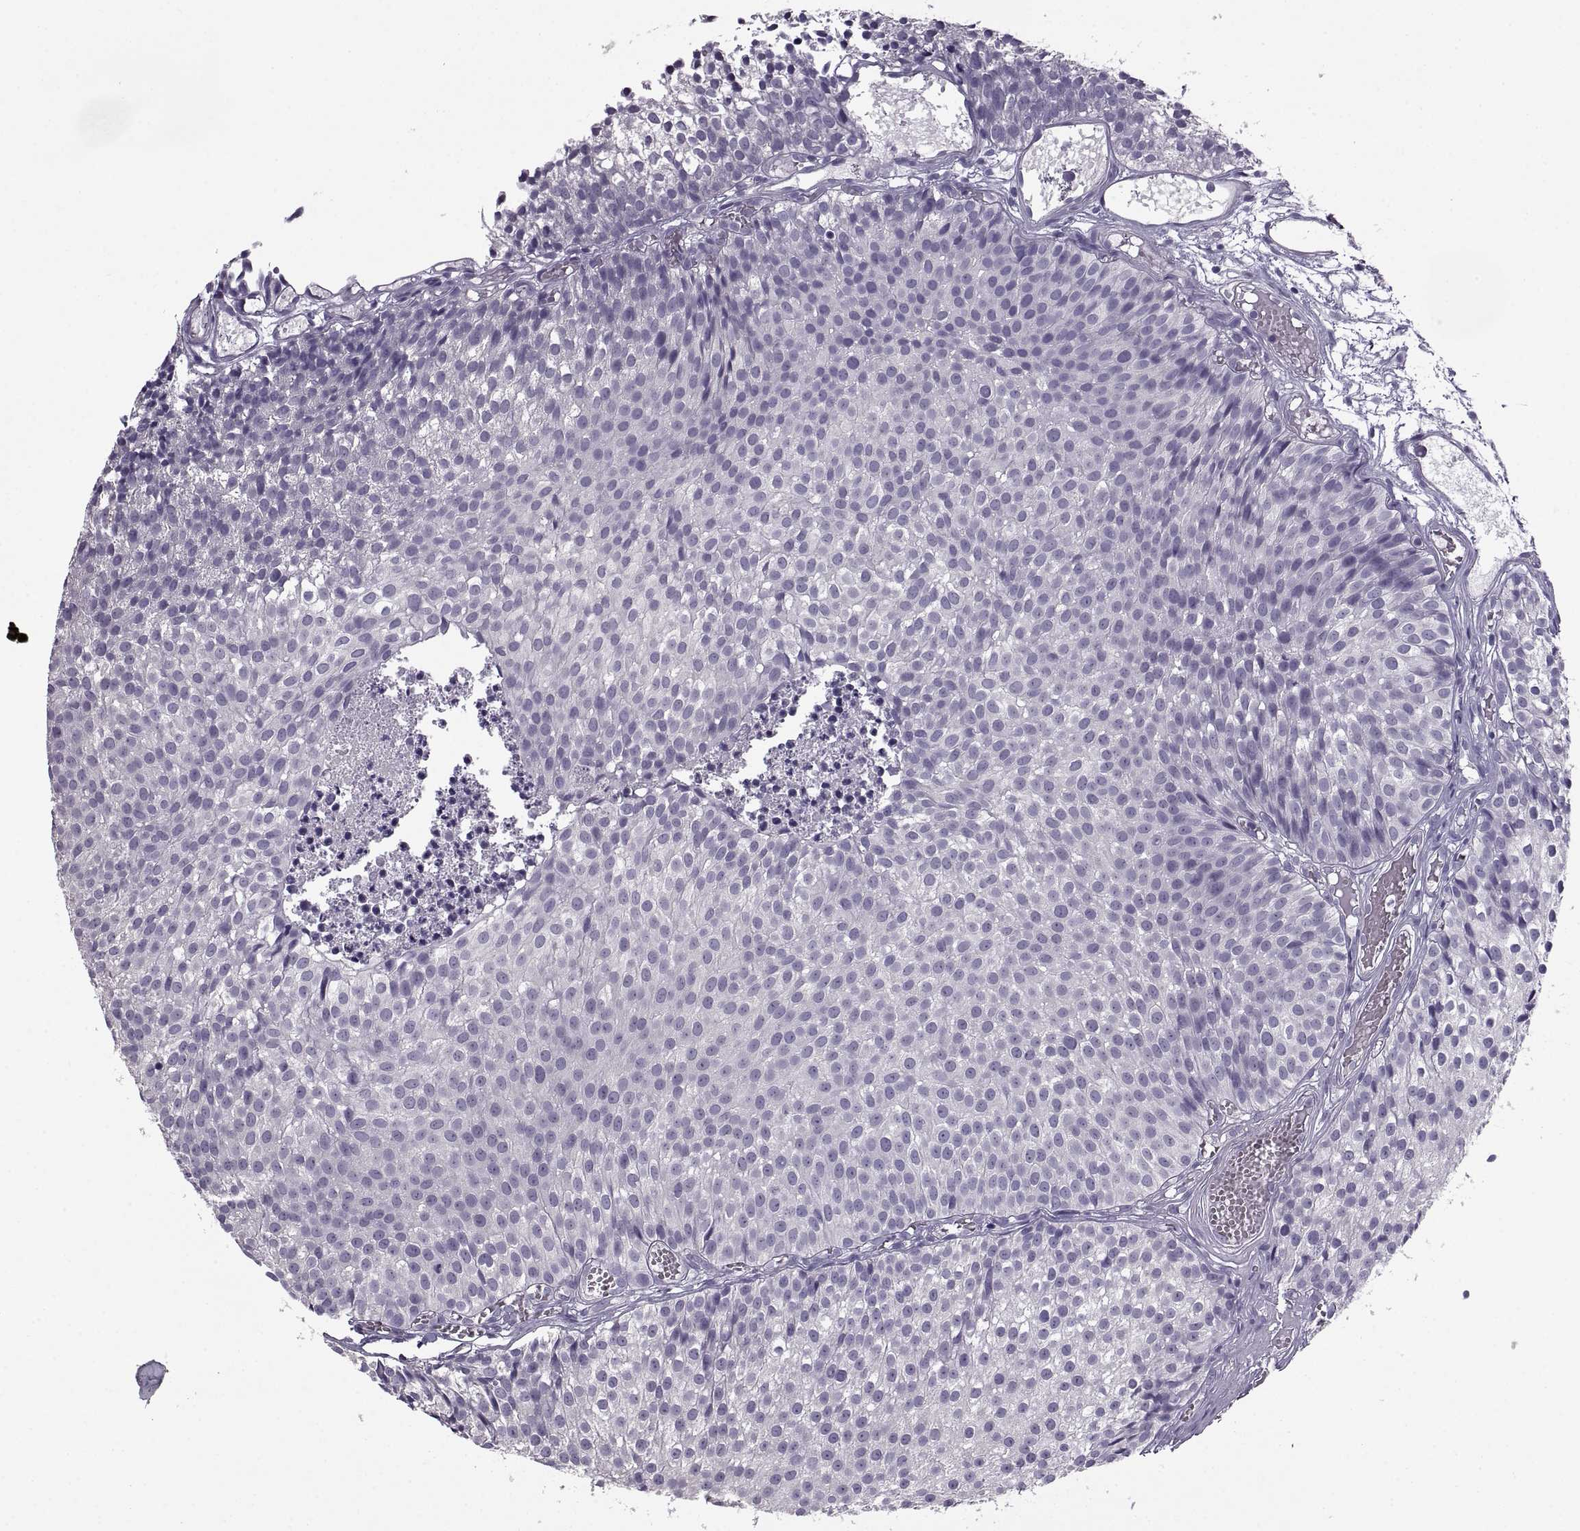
{"staining": {"intensity": "negative", "quantity": "none", "location": "none"}, "tissue": "urothelial cancer", "cell_type": "Tumor cells", "image_type": "cancer", "snomed": [{"axis": "morphology", "description": "Urothelial carcinoma, Low grade"}, {"axis": "topography", "description": "Urinary bladder"}], "caption": "Immunohistochemistry histopathology image of urothelial carcinoma (low-grade) stained for a protein (brown), which shows no positivity in tumor cells.", "gene": "BSPH1", "patient": {"sex": "male", "age": 63}}